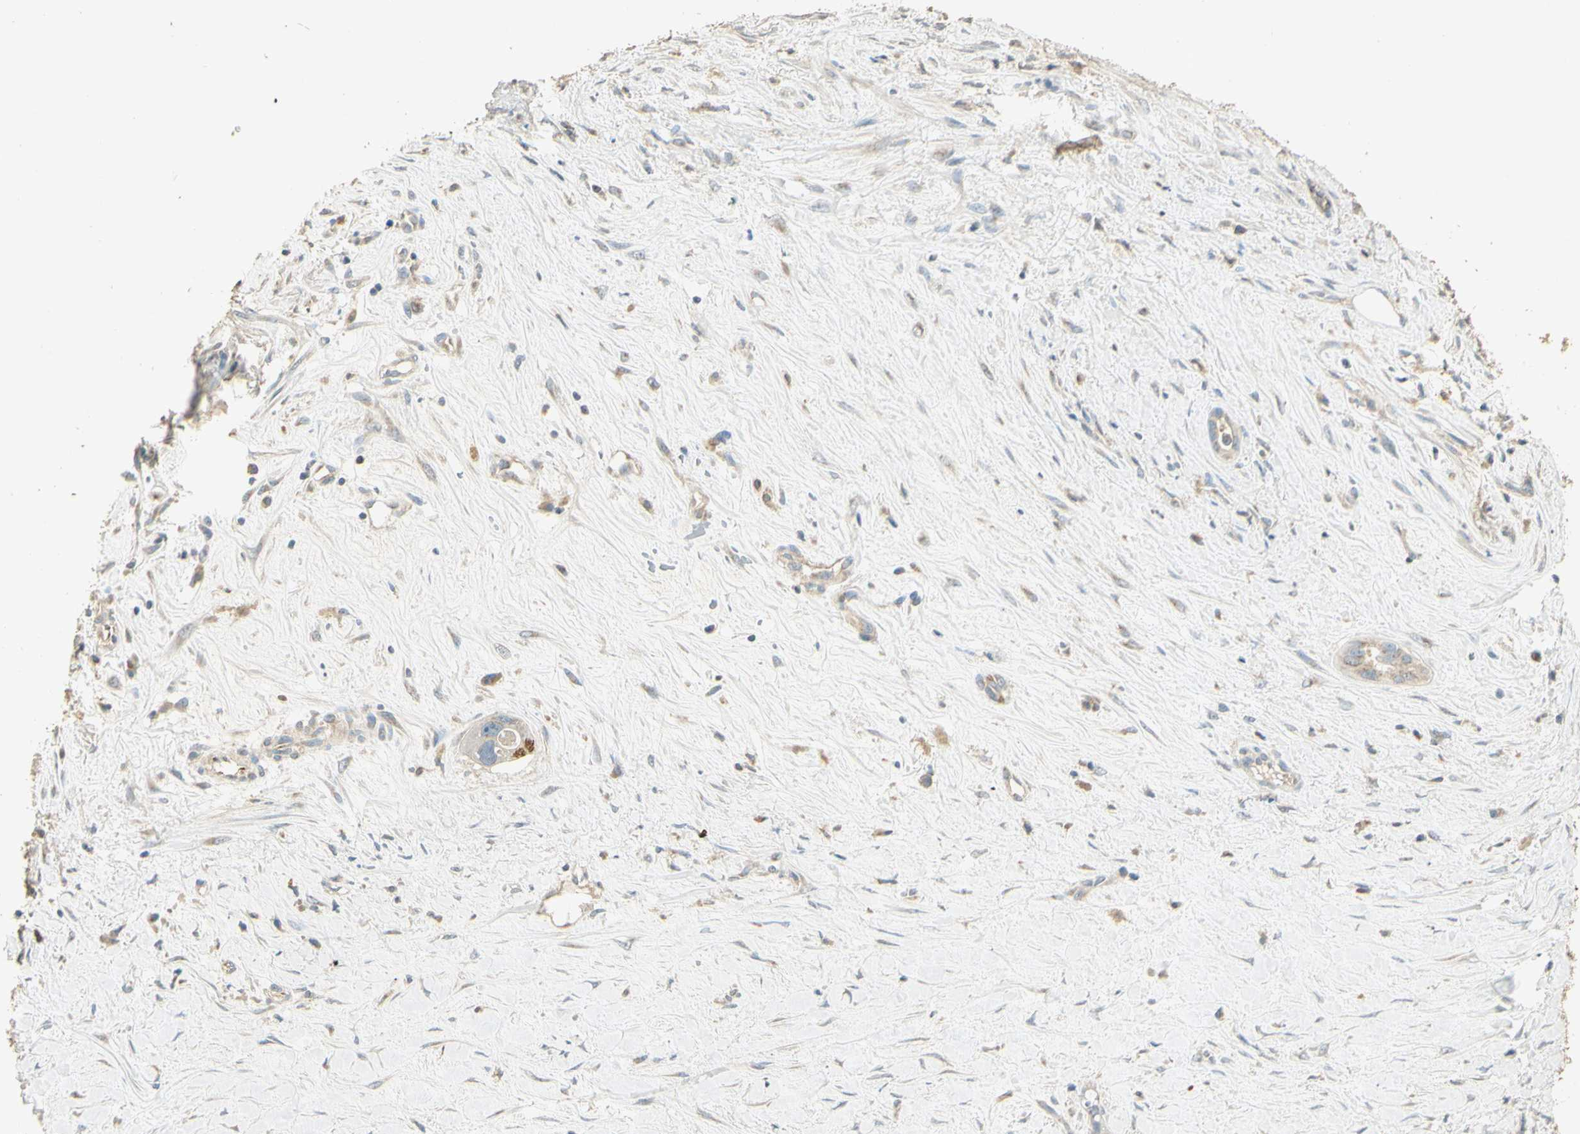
{"staining": {"intensity": "weak", "quantity": "25%-75%", "location": "cytoplasmic/membranous"}, "tissue": "liver cancer", "cell_type": "Tumor cells", "image_type": "cancer", "snomed": [{"axis": "morphology", "description": "Cholangiocarcinoma"}, {"axis": "topography", "description": "Liver"}], "caption": "Immunohistochemical staining of human liver cancer (cholangiocarcinoma) reveals low levels of weak cytoplasmic/membranous expression in about 25%-75% of tumor cells.", "gene": "UXS1", "patient": {"sex": "female", "age": 65}}